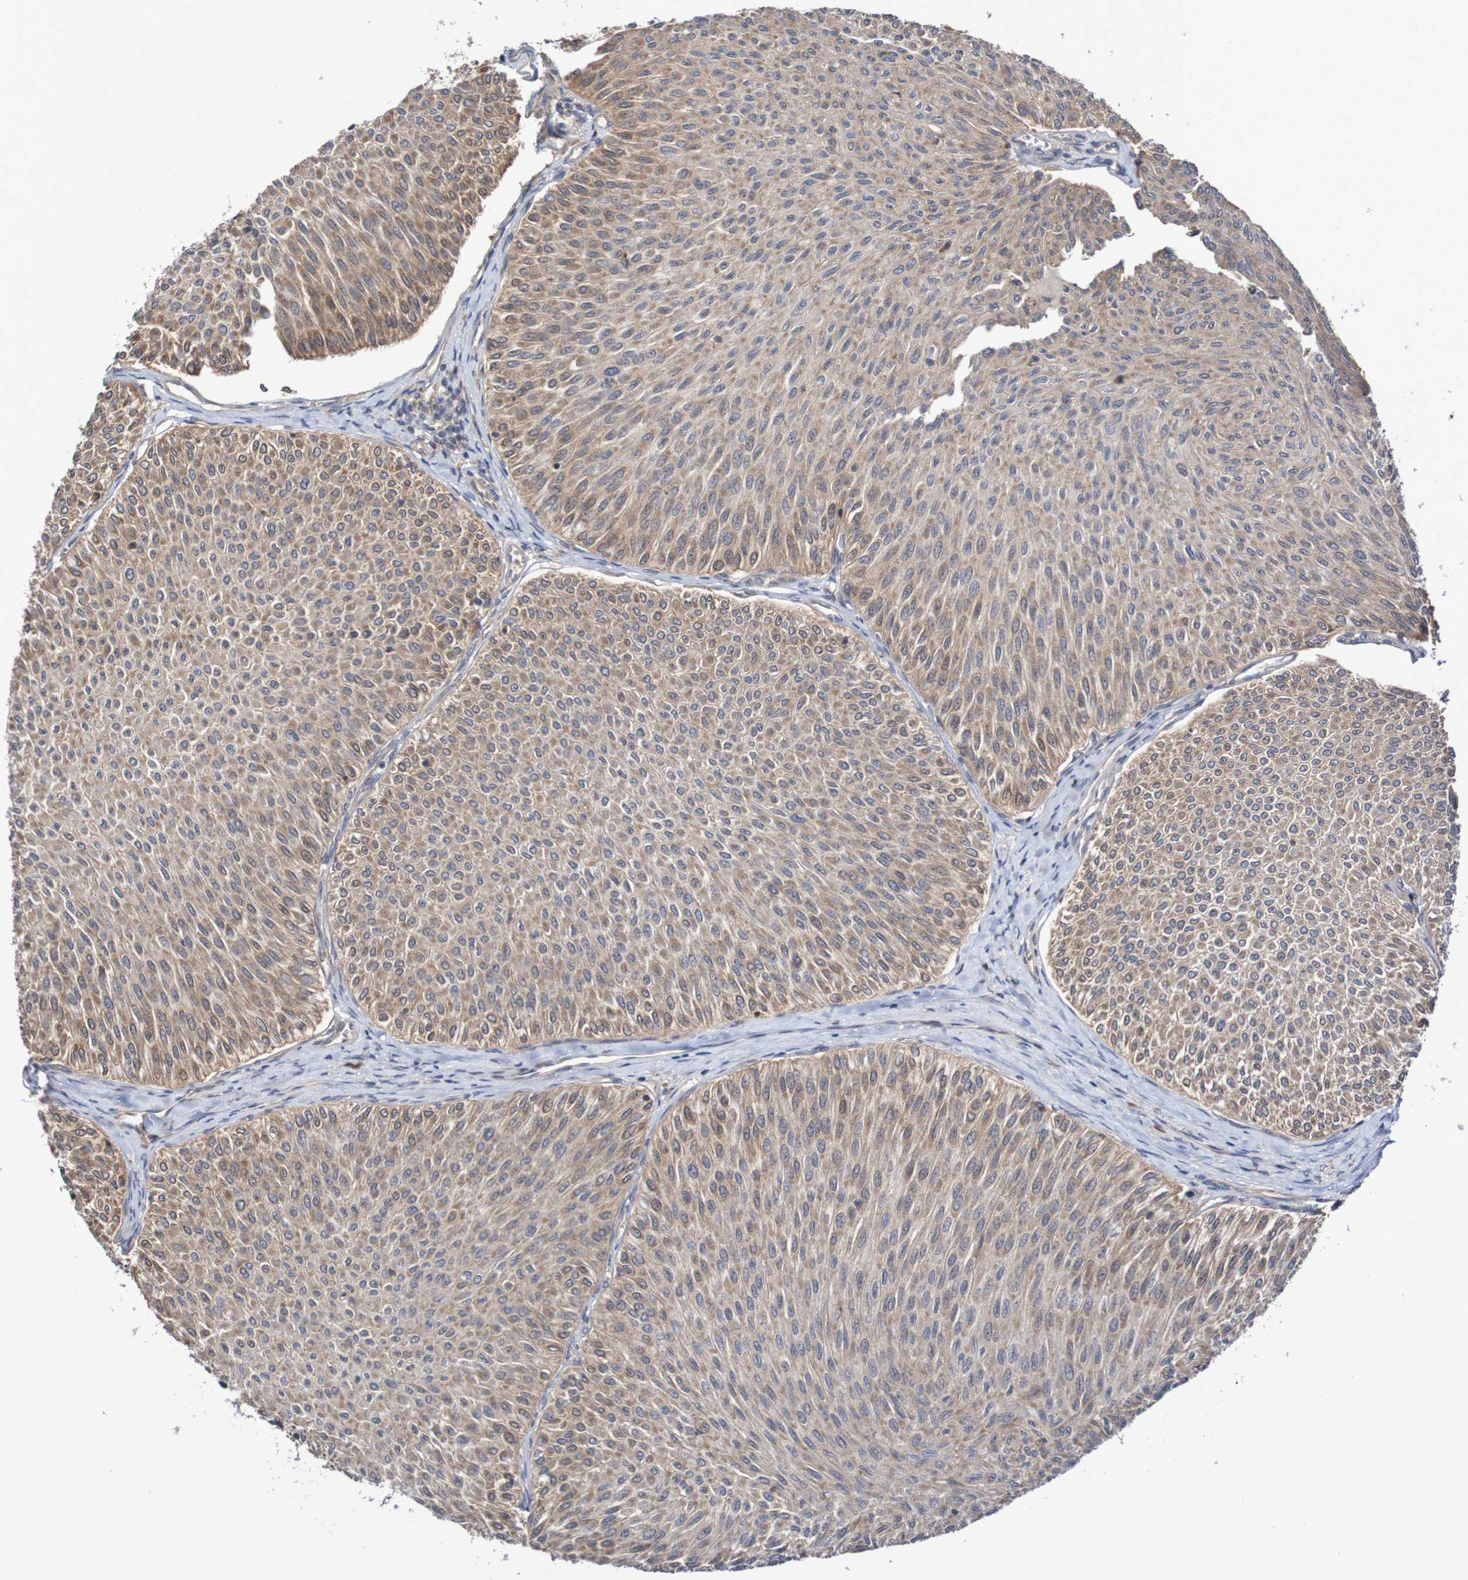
{"staining": {"intensity": "moderate", "quantity": ">75%", "location": "cytoplasmic/membranous"}, "tissue": "urothelial cancer", "cell_type": "Tumor cells", "image_type": "cancer", "snomed": [{"axis": "morphology", "description": "Urothelial carcinoma, Low grade"}, {"axis": "topography", "description": "Urinary bladder"}], "caption": "Immunohistochemistry (IHC) photomicrograph of neoplastic tissue: urothelial carcinoma (low-grade) stained using immunohistochemistry demonstrates medium levels of moderate protein expression localized specifically in the cytoplasmic/membranous of tumor cells, appearing as a cytoplasmic/membranous brown color.", "gene": "PHPT1", "patient": {"sex": "male", "age": 78}}